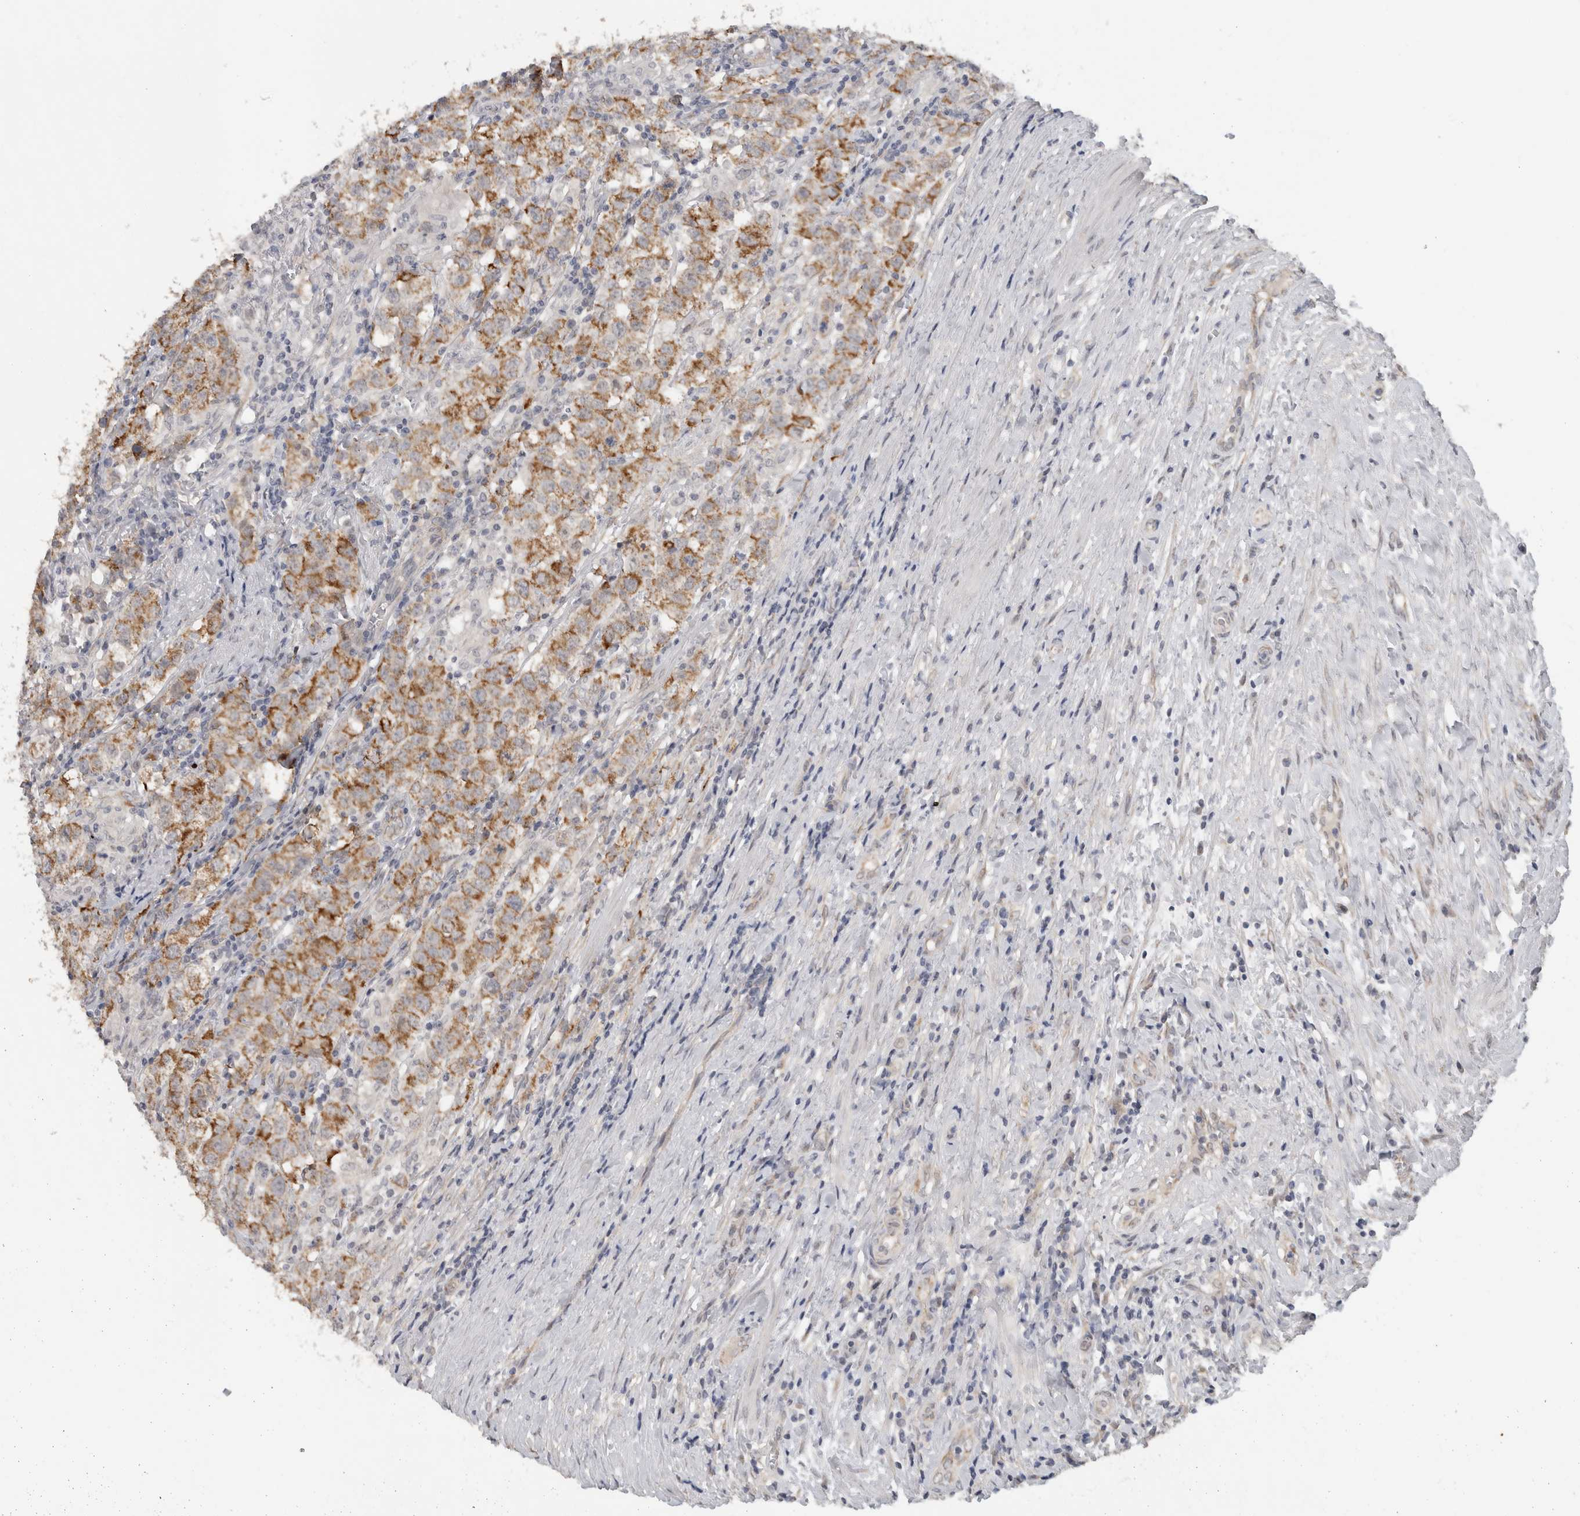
{"staining": {"intensity": "moderate", "quantity": ">75%", "location": "cytoplasmic/membranous"}, "tissue": "testis cancer", "cell_type": "Tumor cells", "image_type": "cancer", "snomed": [{"axis": "morphology", "description": "Seminoma, NOS"}, {"axis": "morphology", "description": "Carcinoma, Embryonal, NOS"}, {"axis": "topography", "description": "Testis"}], "caption": "Seminoma (testis) was stained to show a protein in brown. There is medium levels of moderate cytoplasmic/membranous positivity in about >75% of tumor cells.", "gene": "DYRK2", "patient": {"sex": "male", "age": 43}}